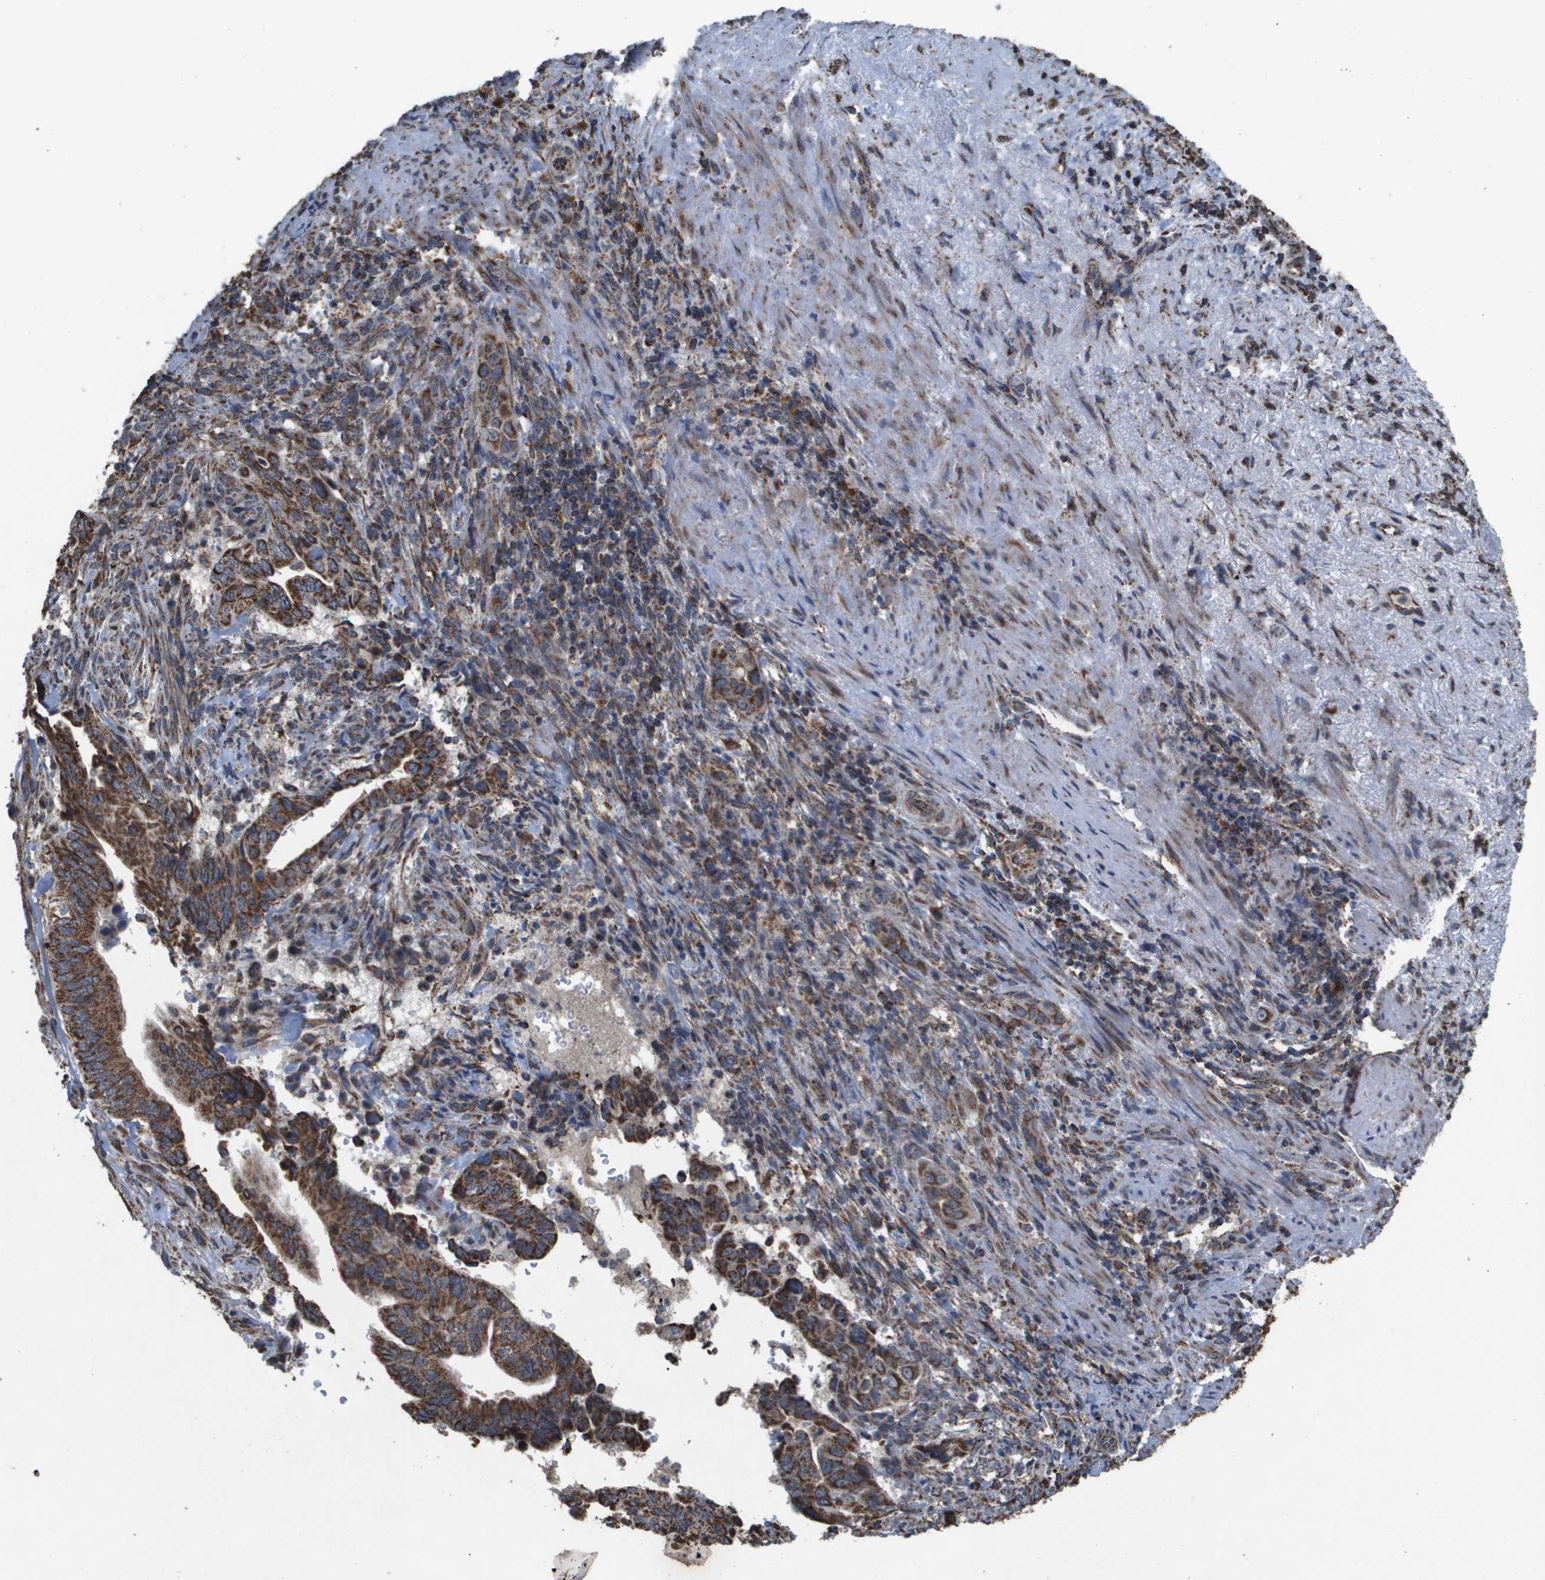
{"staining": {"intensity": "moderate", "quantity": ">75%", "location": "cytoplasmic/membranous"}, "tissue": "liver cancer", "cell_type": "Tumor cells", "image_type": "cancer", "snomed": [{"axis": "morphology", "description": "Cholangiocarcinoma"}, {"axis": "topography", "description": "Liver"}], "caption": "This is an image of immunohistochemistry staining of liver cancer, which shows moderate staining in the cytoplasmic/membranous of tumor cells.", "gene": "HSPE1", "patient": {"sex": "female", "age": 67}}